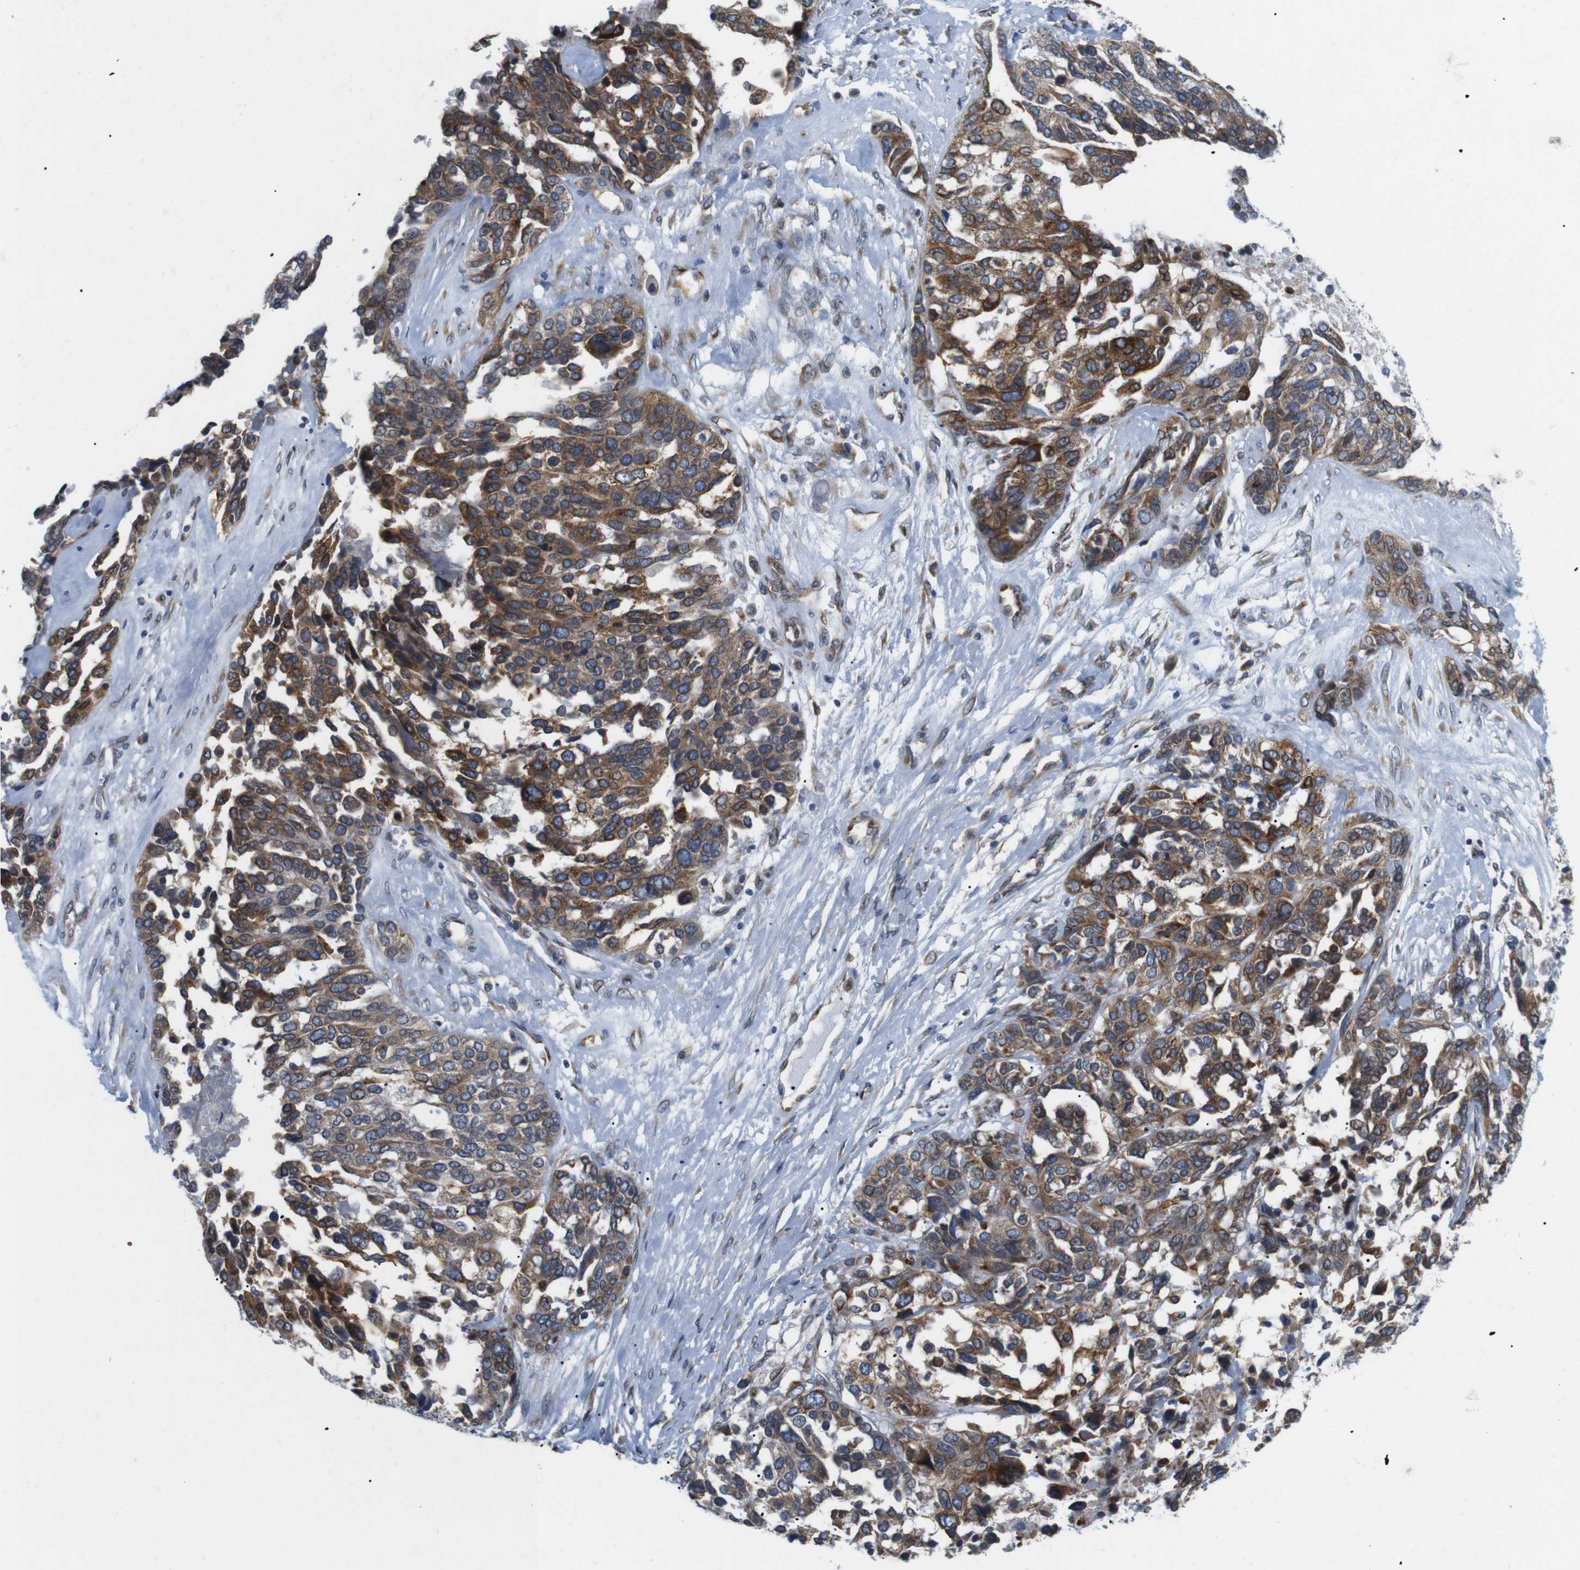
{"staining": {"intensity": "strong", "quantity": ">75%", "location": "cytoplasmic/membranous"}, "tissue": "ovarian cancer", "cell_type": "Tumor cells", "image_type": "cancer", "snomed": [{"axis": "morphology", "description": "Cystadenocarcinoma, serous, NOS"}, {"axis": "topography", "description": "Ovary"}], "caption": "Human ovarian cancer (serous cystadenocarcinoma) stained with a protein marker shows strong staining in tumor cells.", "gene": "HACD3", "patient": {"sex": "female", "age": 44}}